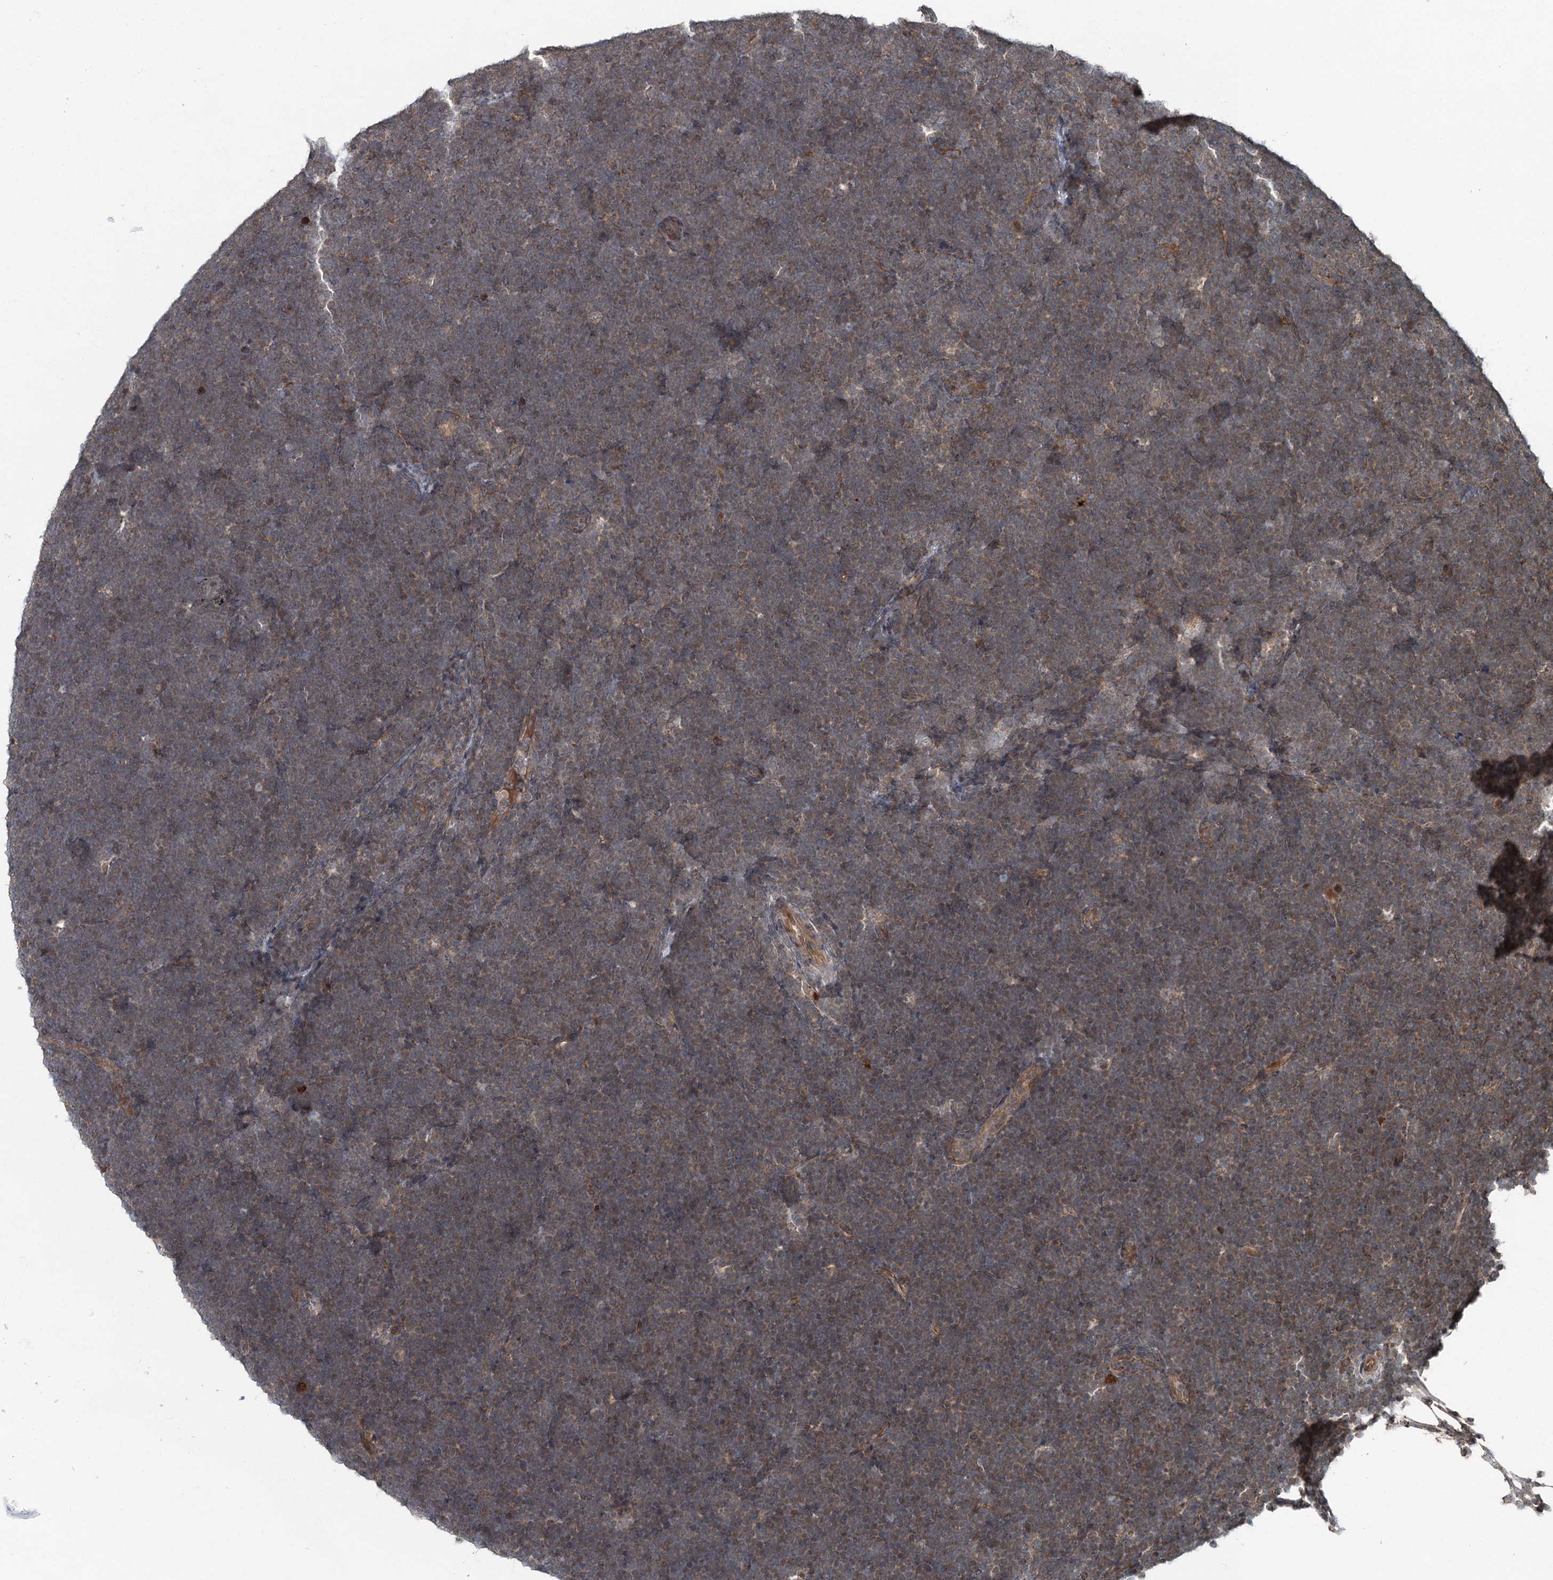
{"staining": {"intensity": "weak", "quantity": ">75%", "location": "cytoplasmic/membranous"}, "tissue": "lymphoma", "cell_type": "Tumor cells", "image_type": "cancer", "snomed": [{"axis": "morphology", "description": "Malignant lymphoma, non-Hodgkin's type, High grade"}, {"axis": "topography", "description": "Lymph node"}], "caption": "Immunohistochemistry photomicrograph of neoplastic tissue: human high-grade malignant lymphoma, non-Hodgkin's type stained using immunohistochemistry exhibits low levels of weak protein expression localized specifically in the cytoplasmic/membranous of tumor cells, appearing as a cytoplasmic/membranous brown color.", "gene": "SKIC3", "patient": {"sex": "male", "age": 13}}